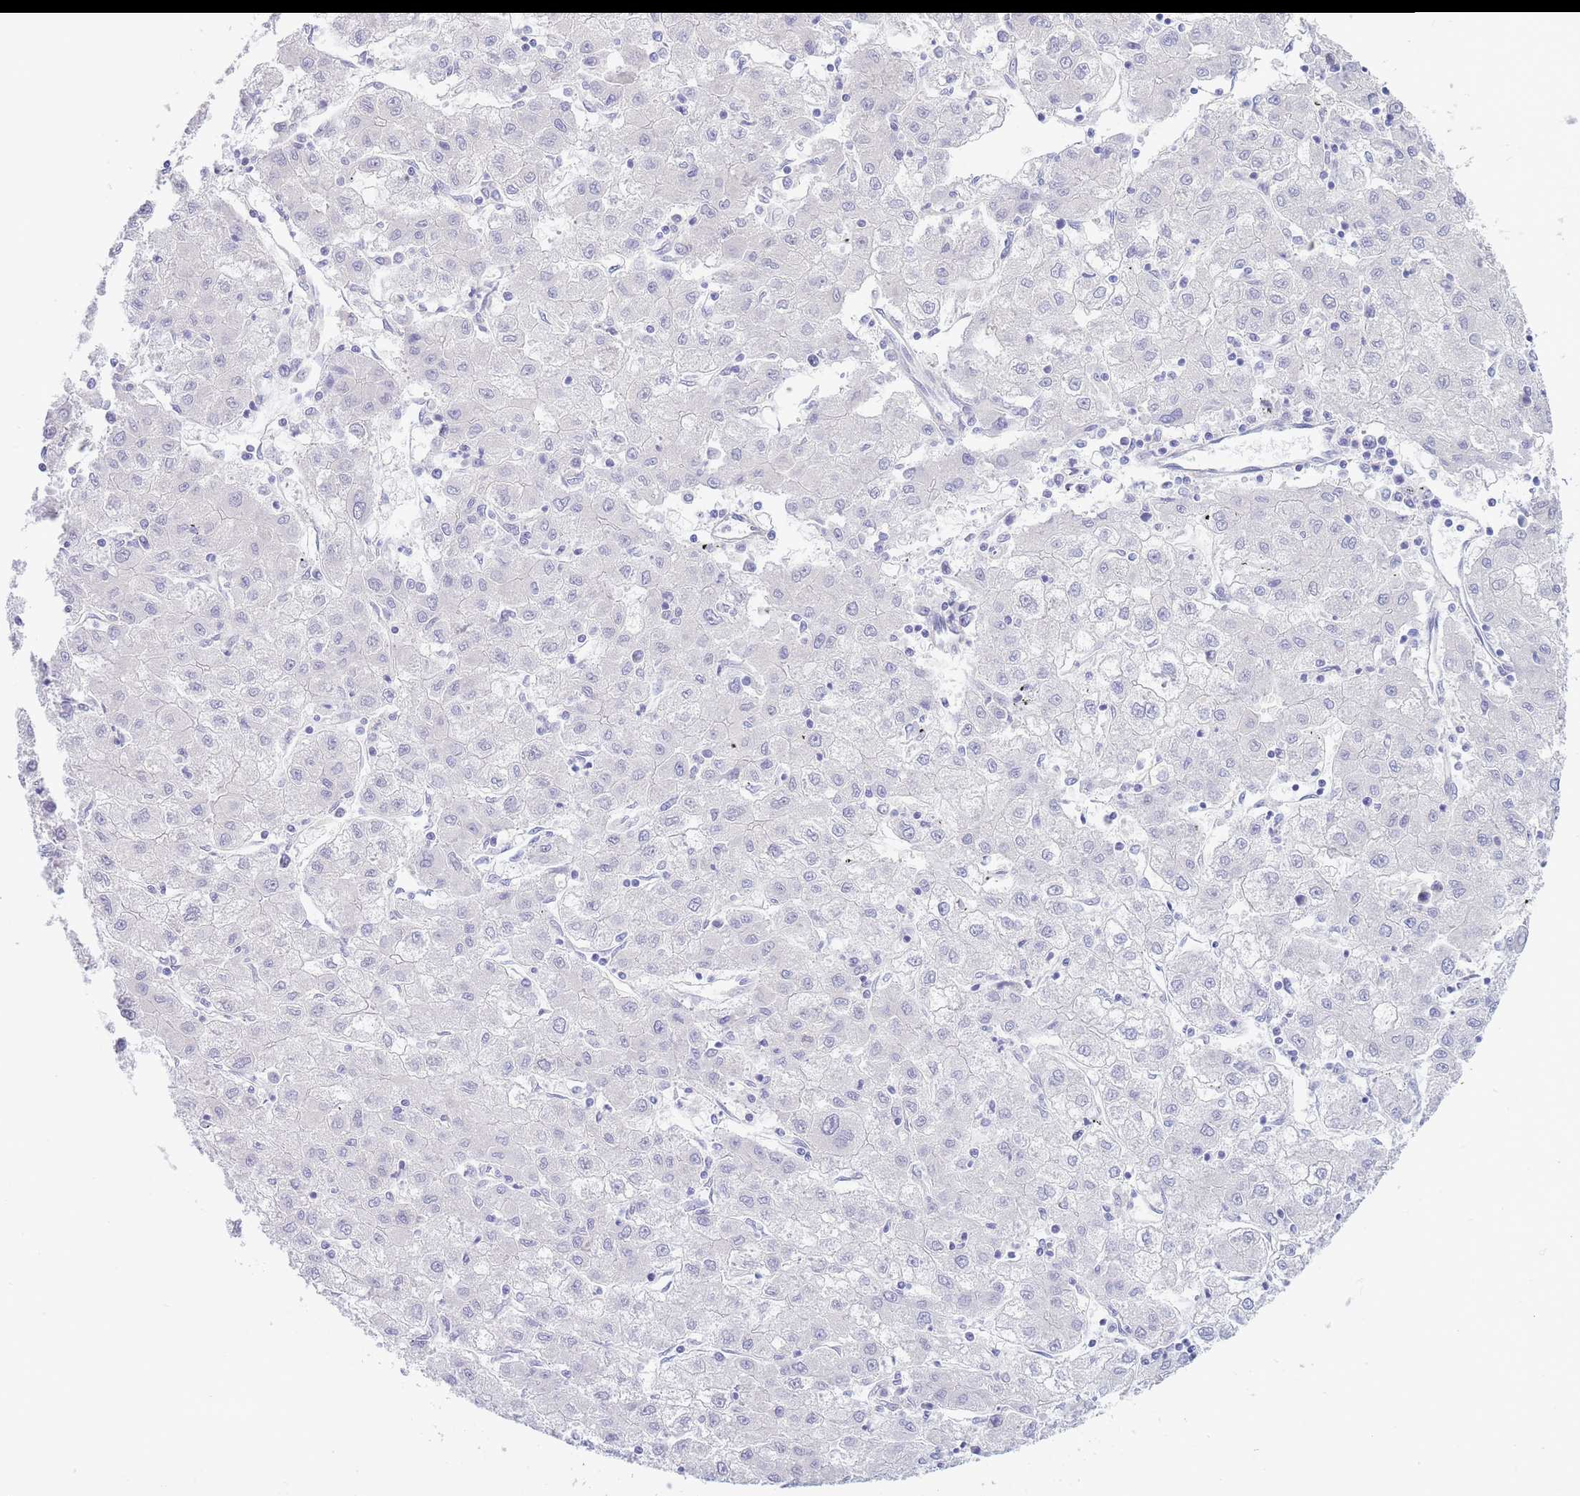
{"staining": {"intensity": "negative", "quantity": "none", "location": "none"}, "tissue": "liver cancer", "cell_type": "Tumor cells", "image_type": "cancer", "snomed": [{"axis": "morphology", "description": "Carcinoma, Hepatocellular, NOS"}, {"axis": "topography", "description": "Liver"}], "caption": "This is an immunohistochemistry micrograph of human hepatocellular carcinoma (liver). There is no positivity in tumor cells.", "gene": "SUGT1", "patient": {"sex": "male", "age": 72}}